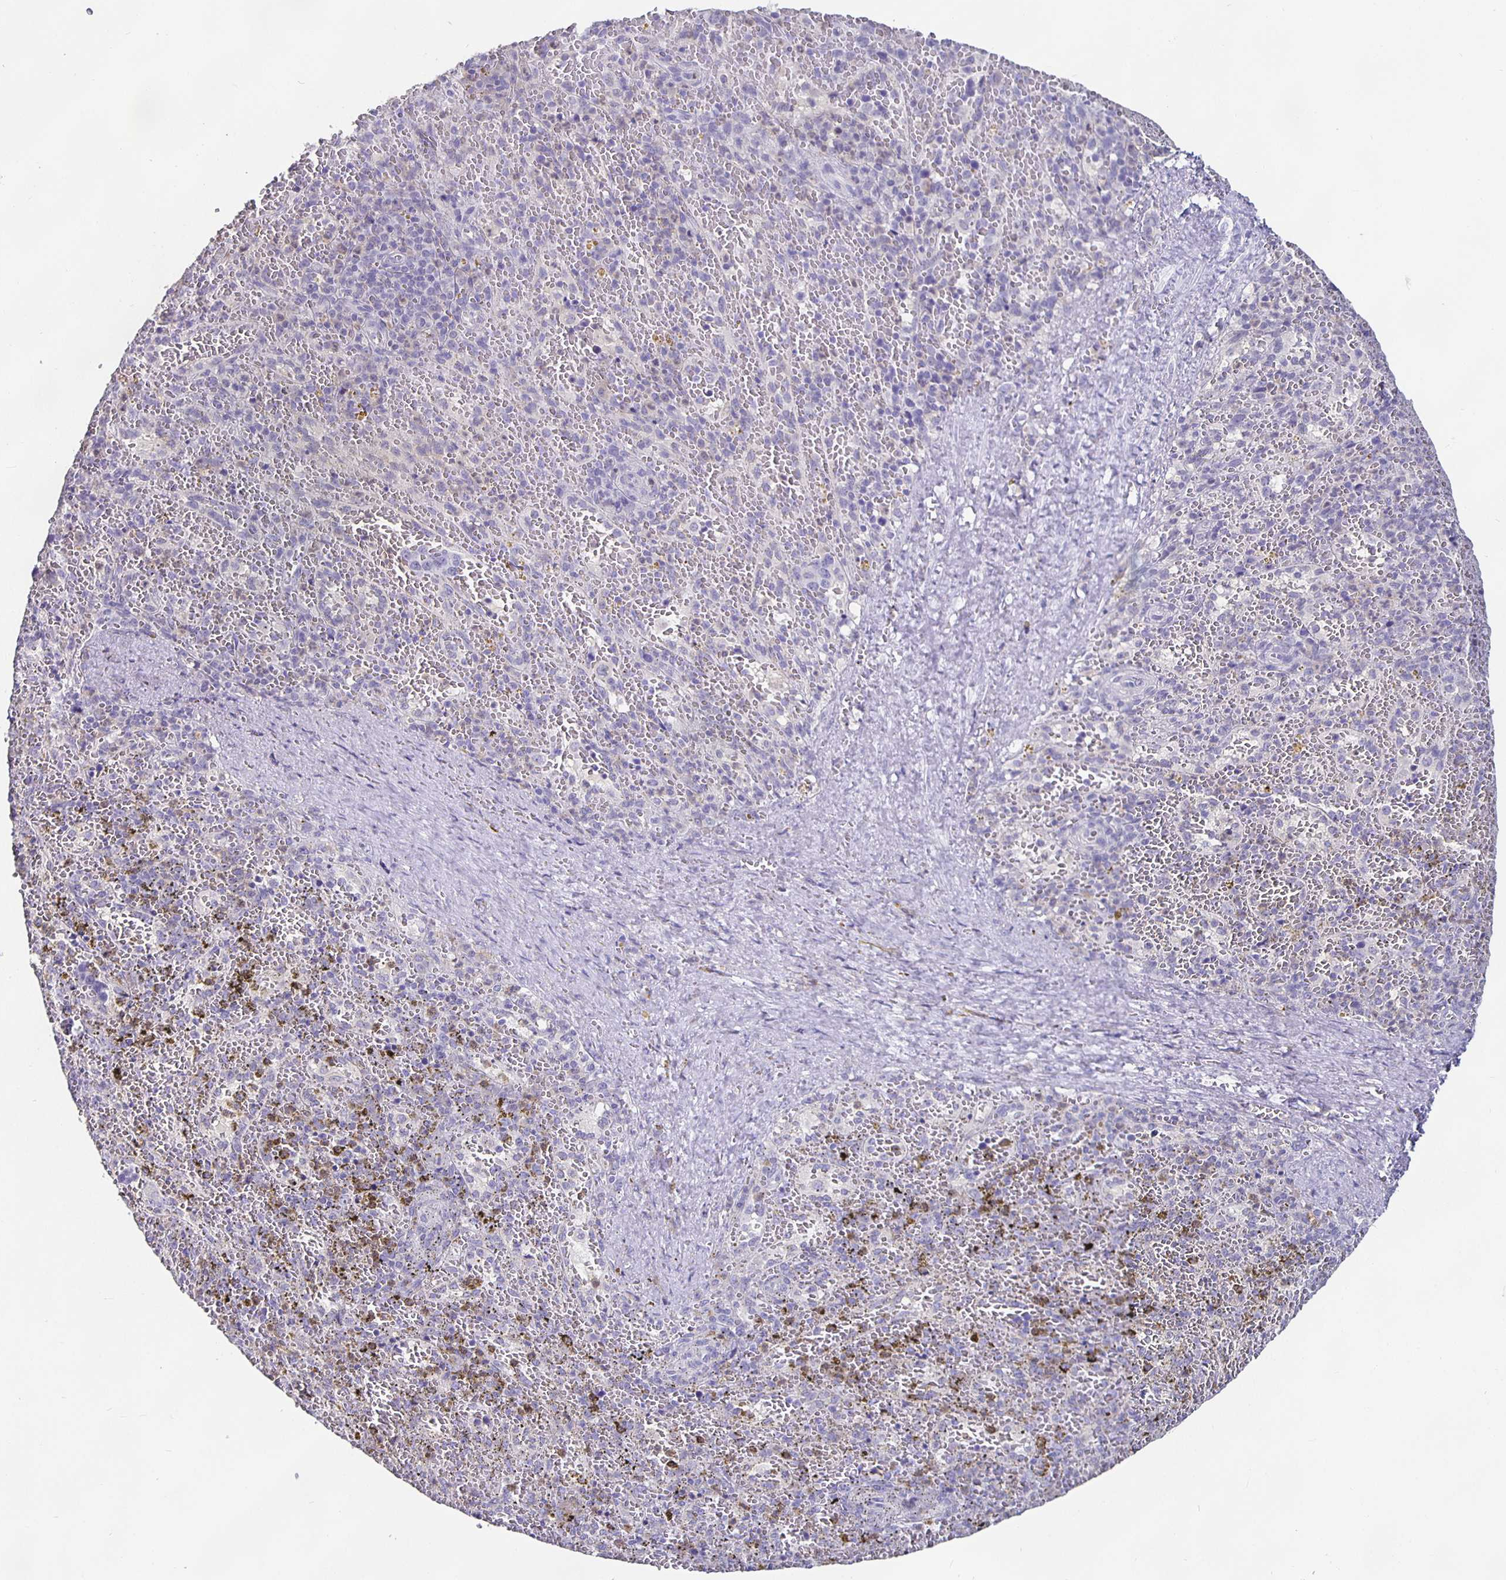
{"staining": {"intensity": "negative", "quantity": "none", "location": "none"}, "tissue": "spleen", "cell_type": "Cells in red pulp", "image_type": "normal", "snomed": [{"axis": "morphology", "description": "Normal tissue, NOS"}, {"axis": "topography", "description": "Spleen"}], "caption": "Immunohistochemical staining of normal human spleen demonstrates no significant staining in cells in red pulp. (DAB (3,3'-diaminobenzidine) IHC visualized using brightfield microscopy, high magnification).", "gene": "GPX4", "patient": {"sex": "female", "age": 50}}